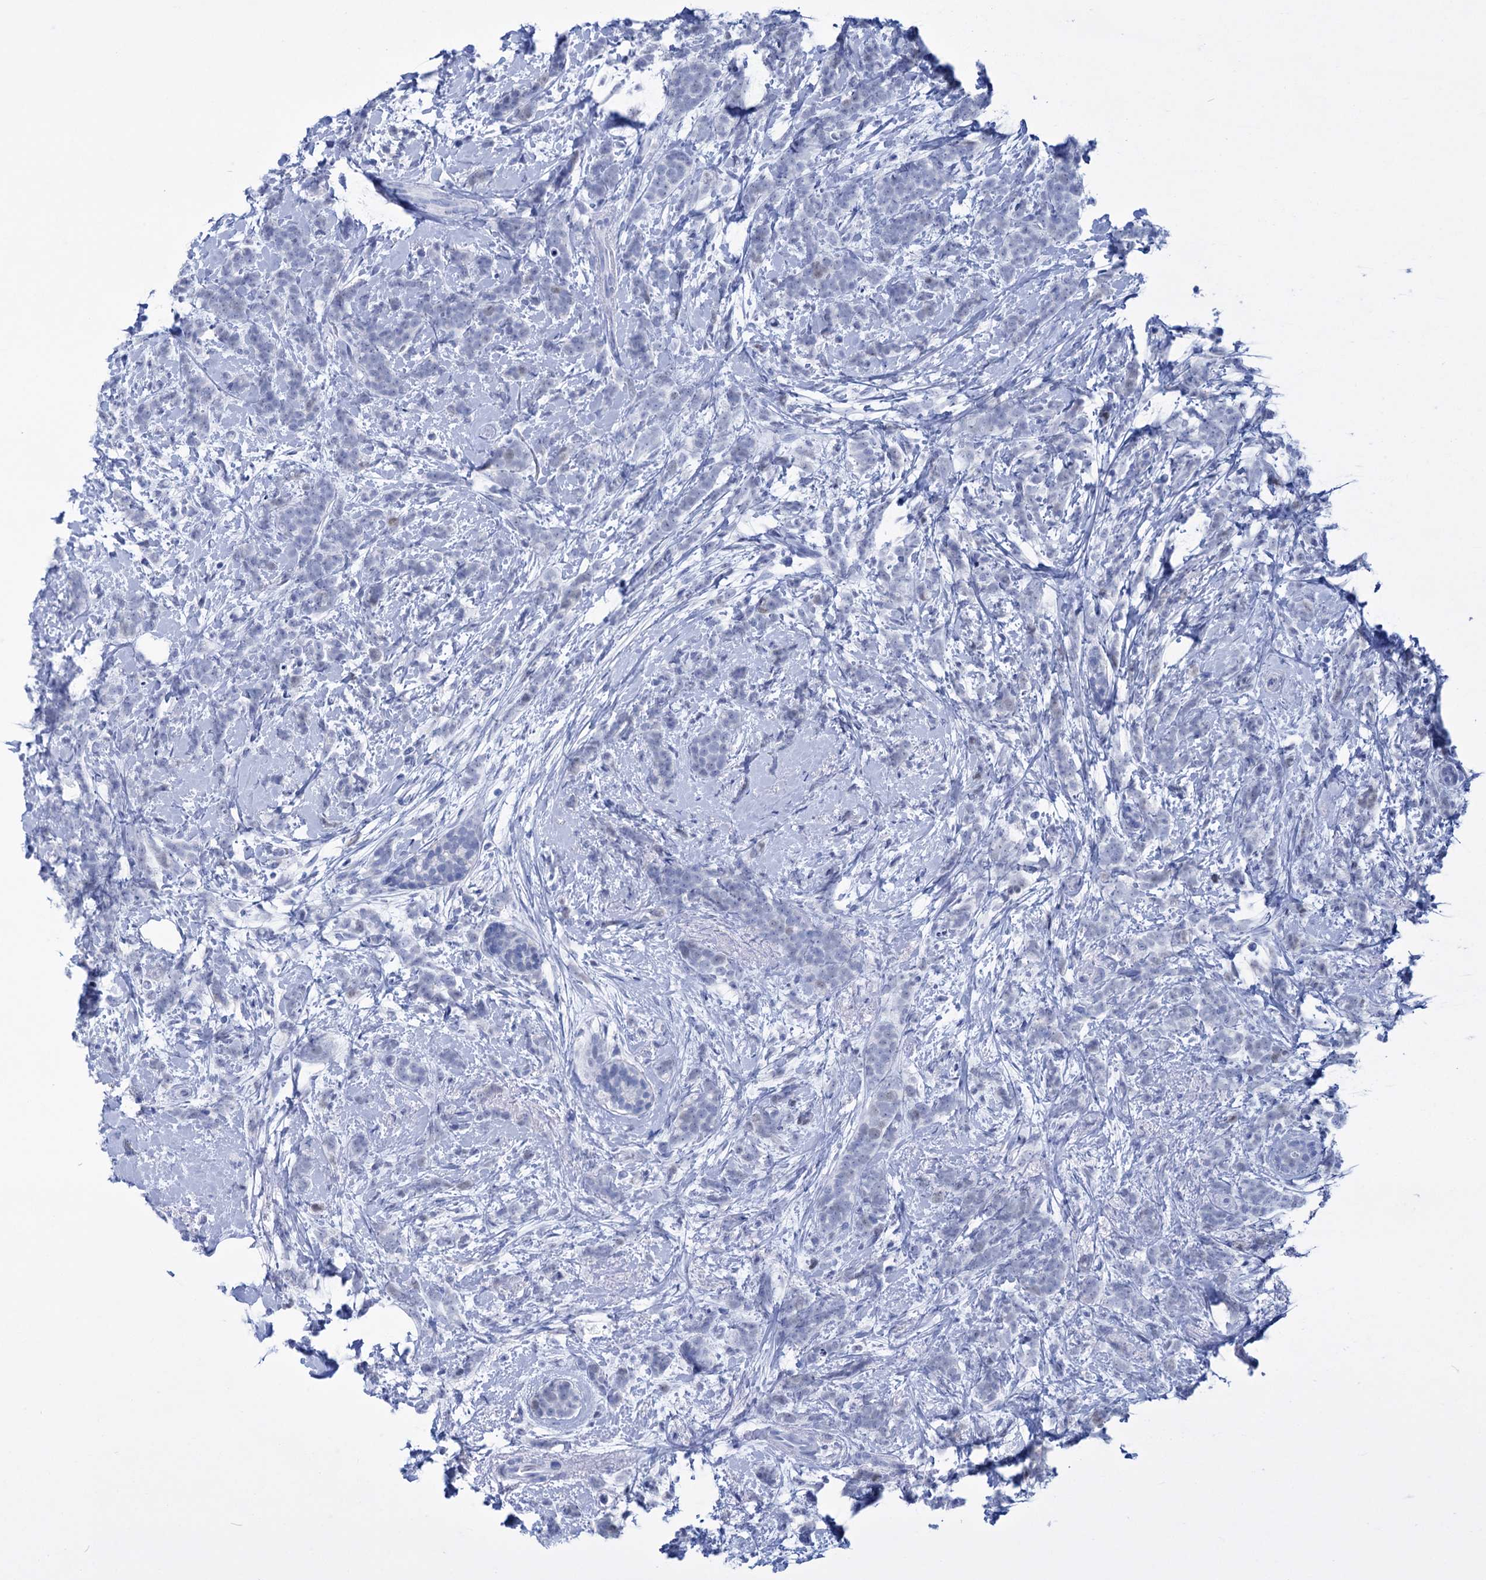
{"staining": {"intensity": "negative", "quantity": "none", "location": "none"}, "tissue": "breast cancer", "cell_type": "Tumor cells", "image_type": "cancer", "snomed": [{"axis": "morphology", "description": "Lobular carcinoma"}, {"axis": "topography", "description": "Breast"}], "caption": "Immunohistochemistry photomicrograph of breast cancer (lobular carcinoma) stained for a protein (brown), which demonstrates no positivity in tumor cells. (Brightfield microscopy of DAB (3,3'-diaminobenzidine) immunohistochemistry at high magnification).", "gene": "FBXW12", "patient": {"sex": "female", "age": 58}}